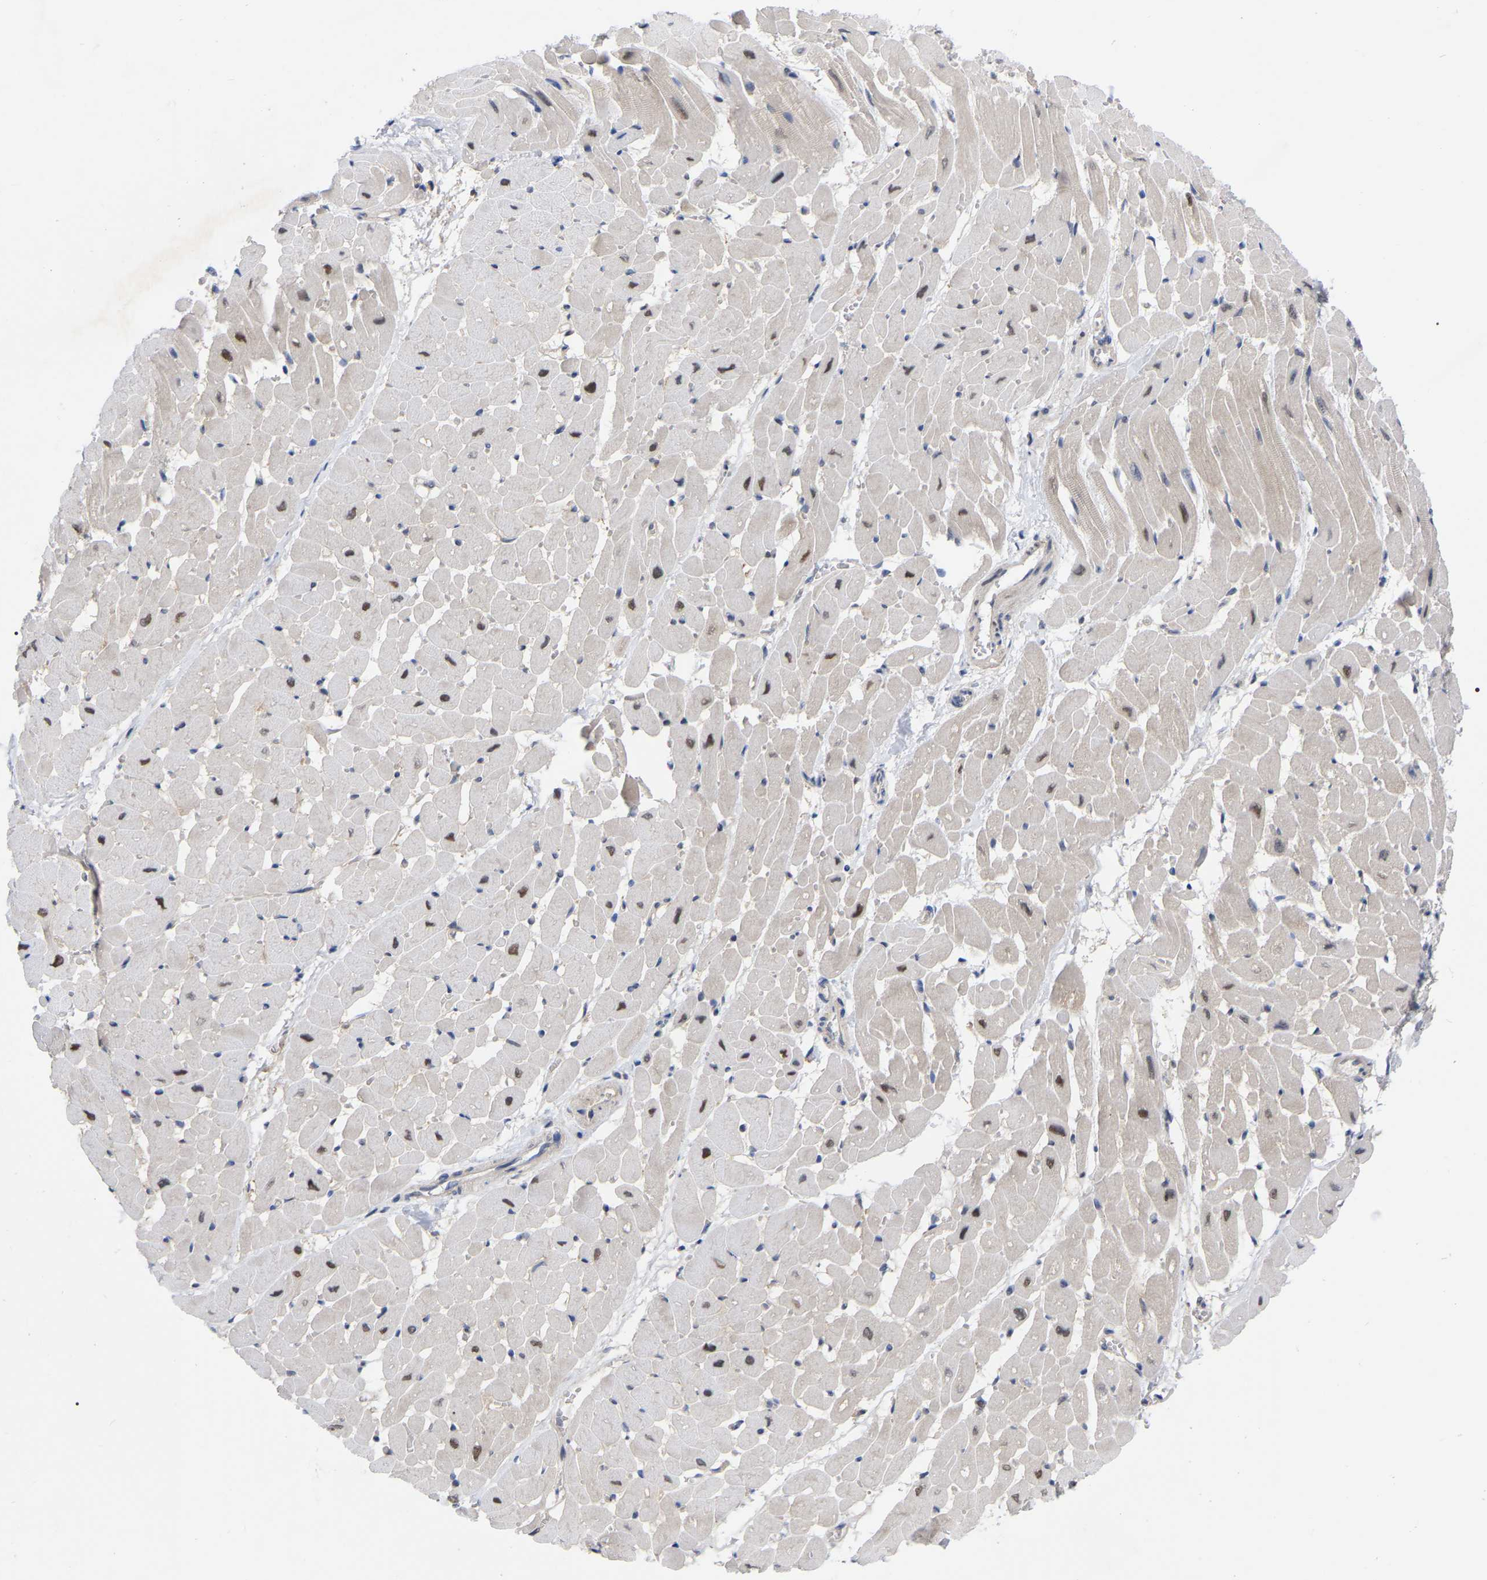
{"staining": {"intensity": "moderate", "quantity": "<25%", "location": "nuclear"}, "tissue": "heart muscle", "cell_type": "Cardiomyocytes", "image_type": "normal", "snomed": [{"axis": "morphology", "description": "Normal tissue, NOS"}, {"axis": "topography", "description": "Heart"}], "caption": "Heart muscle was stained to show a protein in brown. There is low levels of moderate nuclear staining in approximately <25% of cardiomyocytes. Nuclei are stained in blue.", "gene": "UBE4B", "patient": {"sex": "male", "age": 45}}